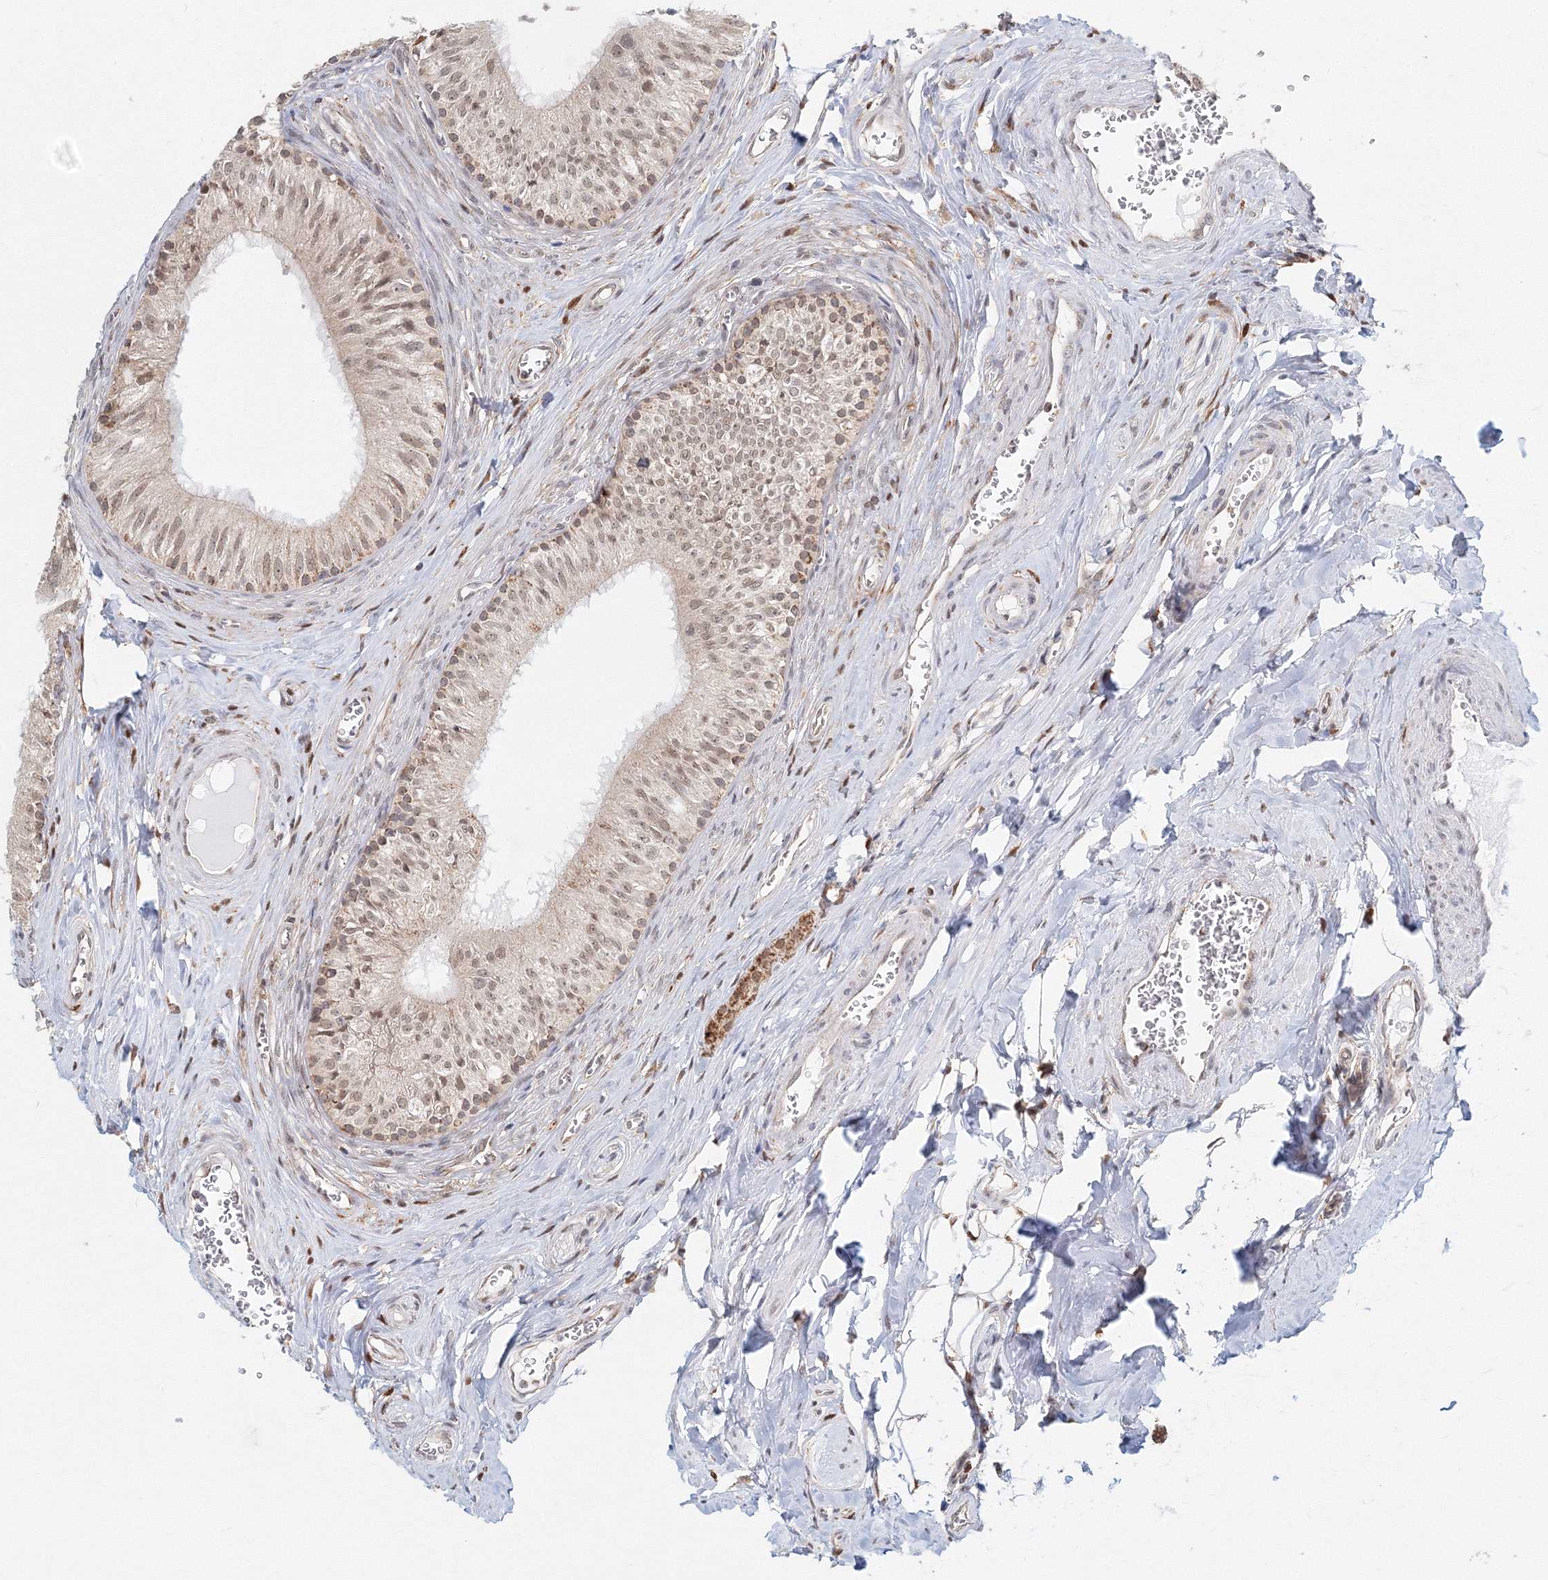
{"staining": {"intensity": "moderate", "quantity": "25%-75%", "location": "nuclear"}, "tissue": "epididymis", "cell_type": "Glandular cells", "image_type": "normal", "snomed": [{"axis": "morphology", "description": "Normal tissue, NOS"}, {"axis": "topography", "description": "Epididymis"}], "caption": "Protein analysis of unremarkable epididymis shows moderate nuclear staining in about 25%-75% of glandular cells. (DAB (3,3'-diaminobenzidine) IHC, brown staining for protein, blue staining for nuclei).", "gene": "PSMD6", "patient": {"sex": "male", "age": 46}}